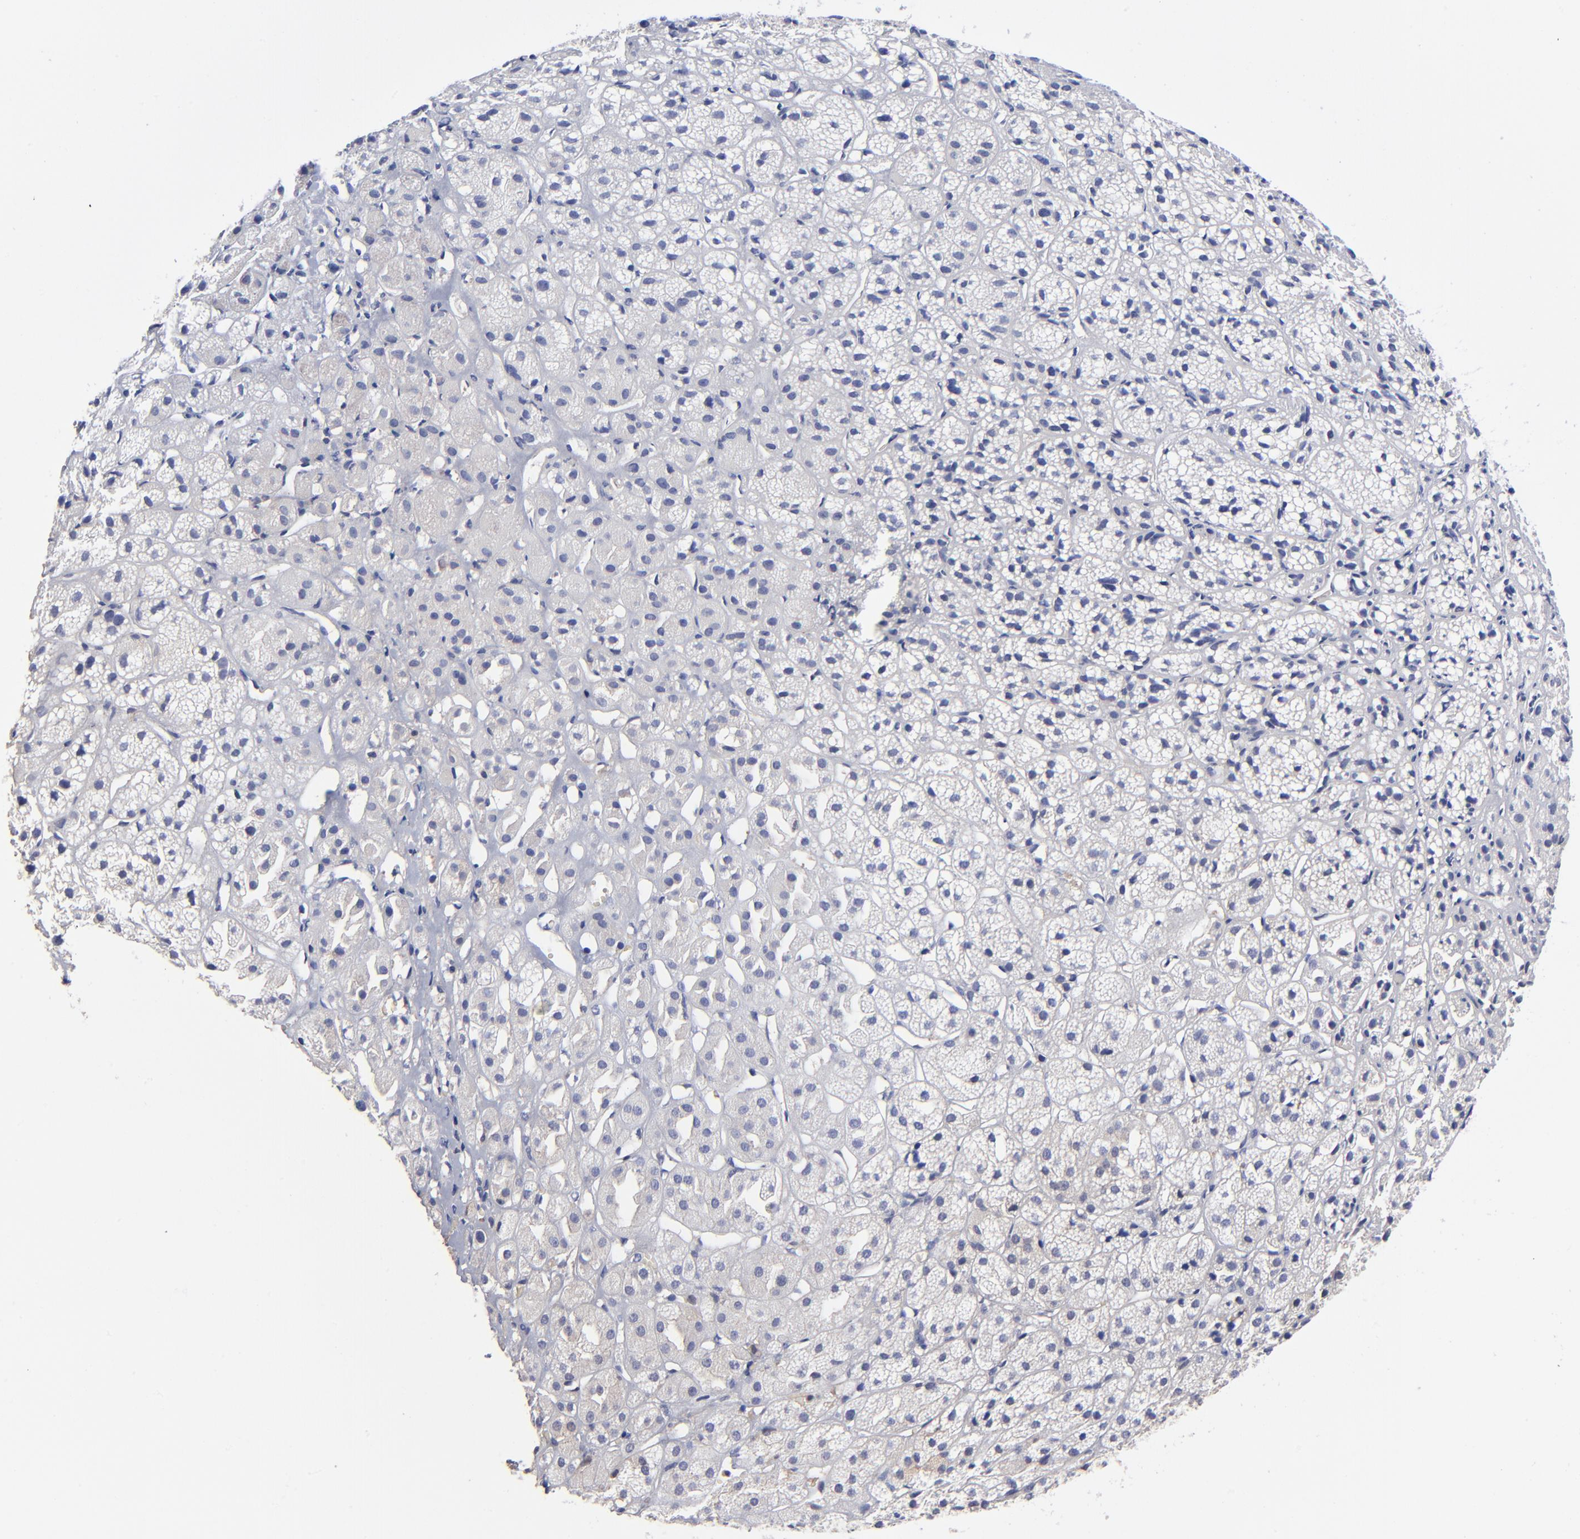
{"staining": {"intensity": "weak", "quantity": "<25%", "location": "cytoplasmic/membranous,nuclear"}, "tissue": "adrenal gland", "cell_type": "Glandular cells", "image_type": "normal", "snomed": [{"axis": "morphology", "description": "Normal tissue, NOS"}, {"axis": "topography", "description": "Adrenal gland"}], "caption": "A high-resolution histopathology image shows immunohistochemistry staining of unremarkable adrenal gland, which displays no significant staining in glandular cells. (Brightfield microscopy of DAB IHC at high magnification).", "gene": "DCTPP1", "patient": {"sex": "female", "age": 71}}